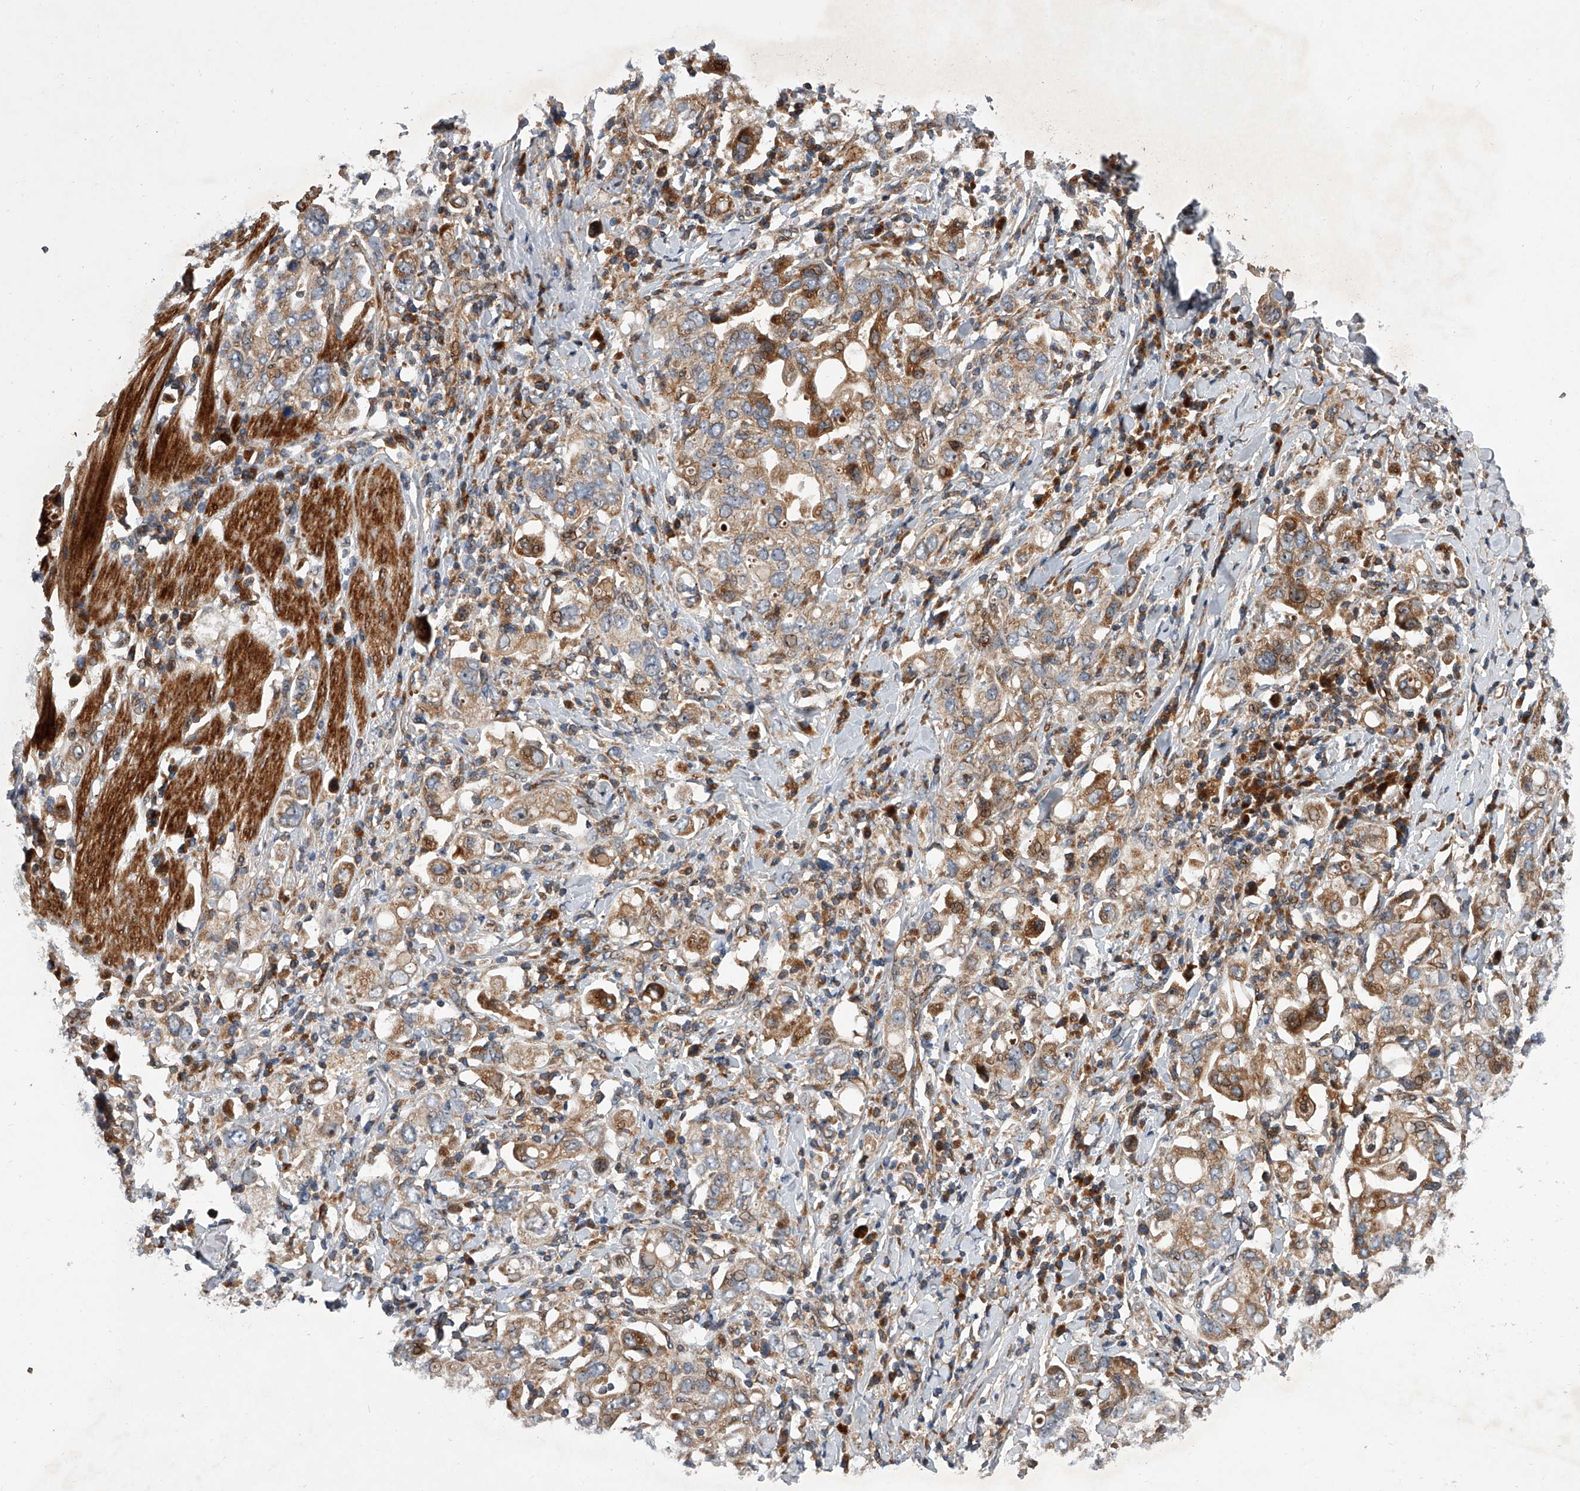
{"staining": {"intensity": "moderate", "quantity": ">75%", "location": "cytoplasmic/membranous"}, "tissue": "stomach cancer", "cell_type": "Tumor cells", "image_type": "cancer", "snomed": [{"axis": "morphology", "description": "Adenocarcinoma, NOS"}, {"axis": "topography", "description": "Stomach, upper"}], "caption": "Immunohistochemistry (IHC) (DAB) staining of adenocarcinoma (stomach) reveals moderate cytoplasmic/membranous protein staining in about >75% of tumor cells.", "gene": "USP47", "patient": {"sex": "male", "age": 62}}